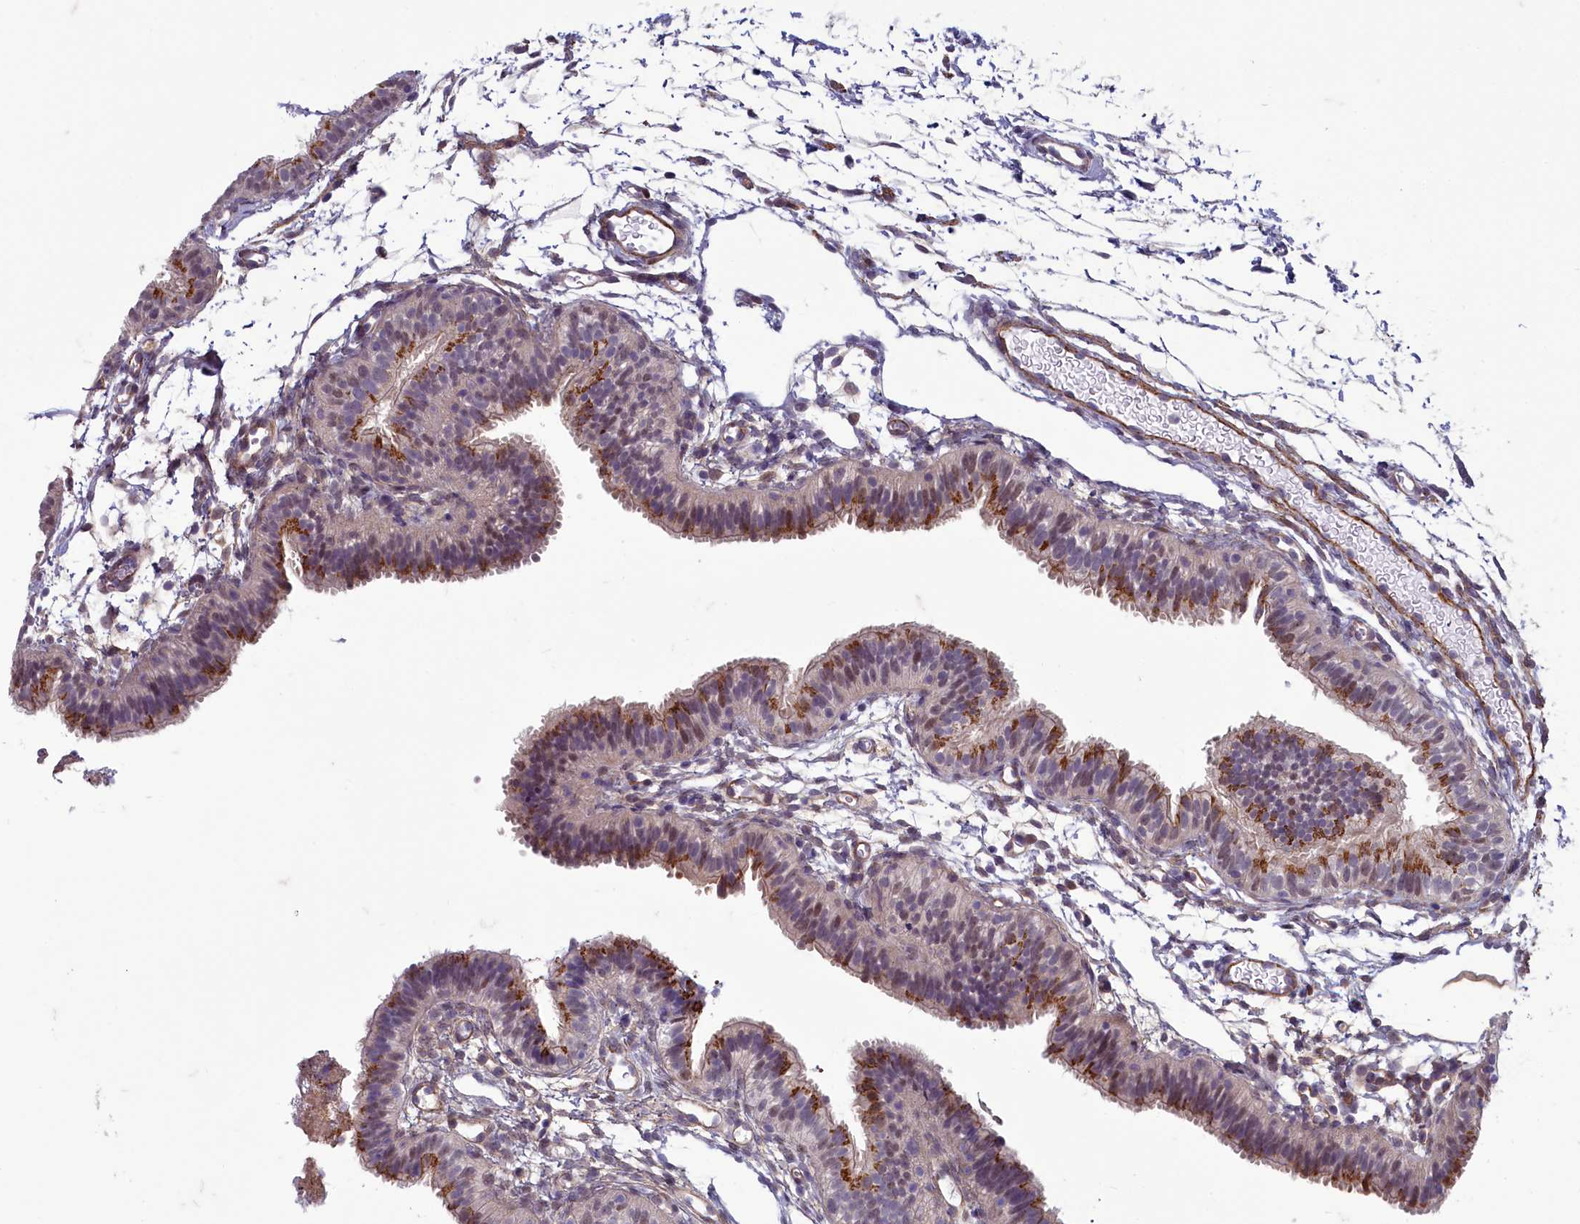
{"staining": {"intensity": "moderate", "quantity": ">75%", "location": "cytoplasmic/membranous"}, "tissue": "fallopian tube", "cell_type": "Glandular cells", "image_type": "normal", "snomed": [{"axis": "morphology", "description": "Normal tissue, NOS"}, {"axis": "topography", "description": "Fallopian tube"}], "caption": "Human fallopian tube stained for a protein (brown) shows moderate cytoplasmic/membranous positive expression in approximately >75% of glandular cells.", "gene": "ZNF626", "patient": {"sex": "female", "age": 35}}